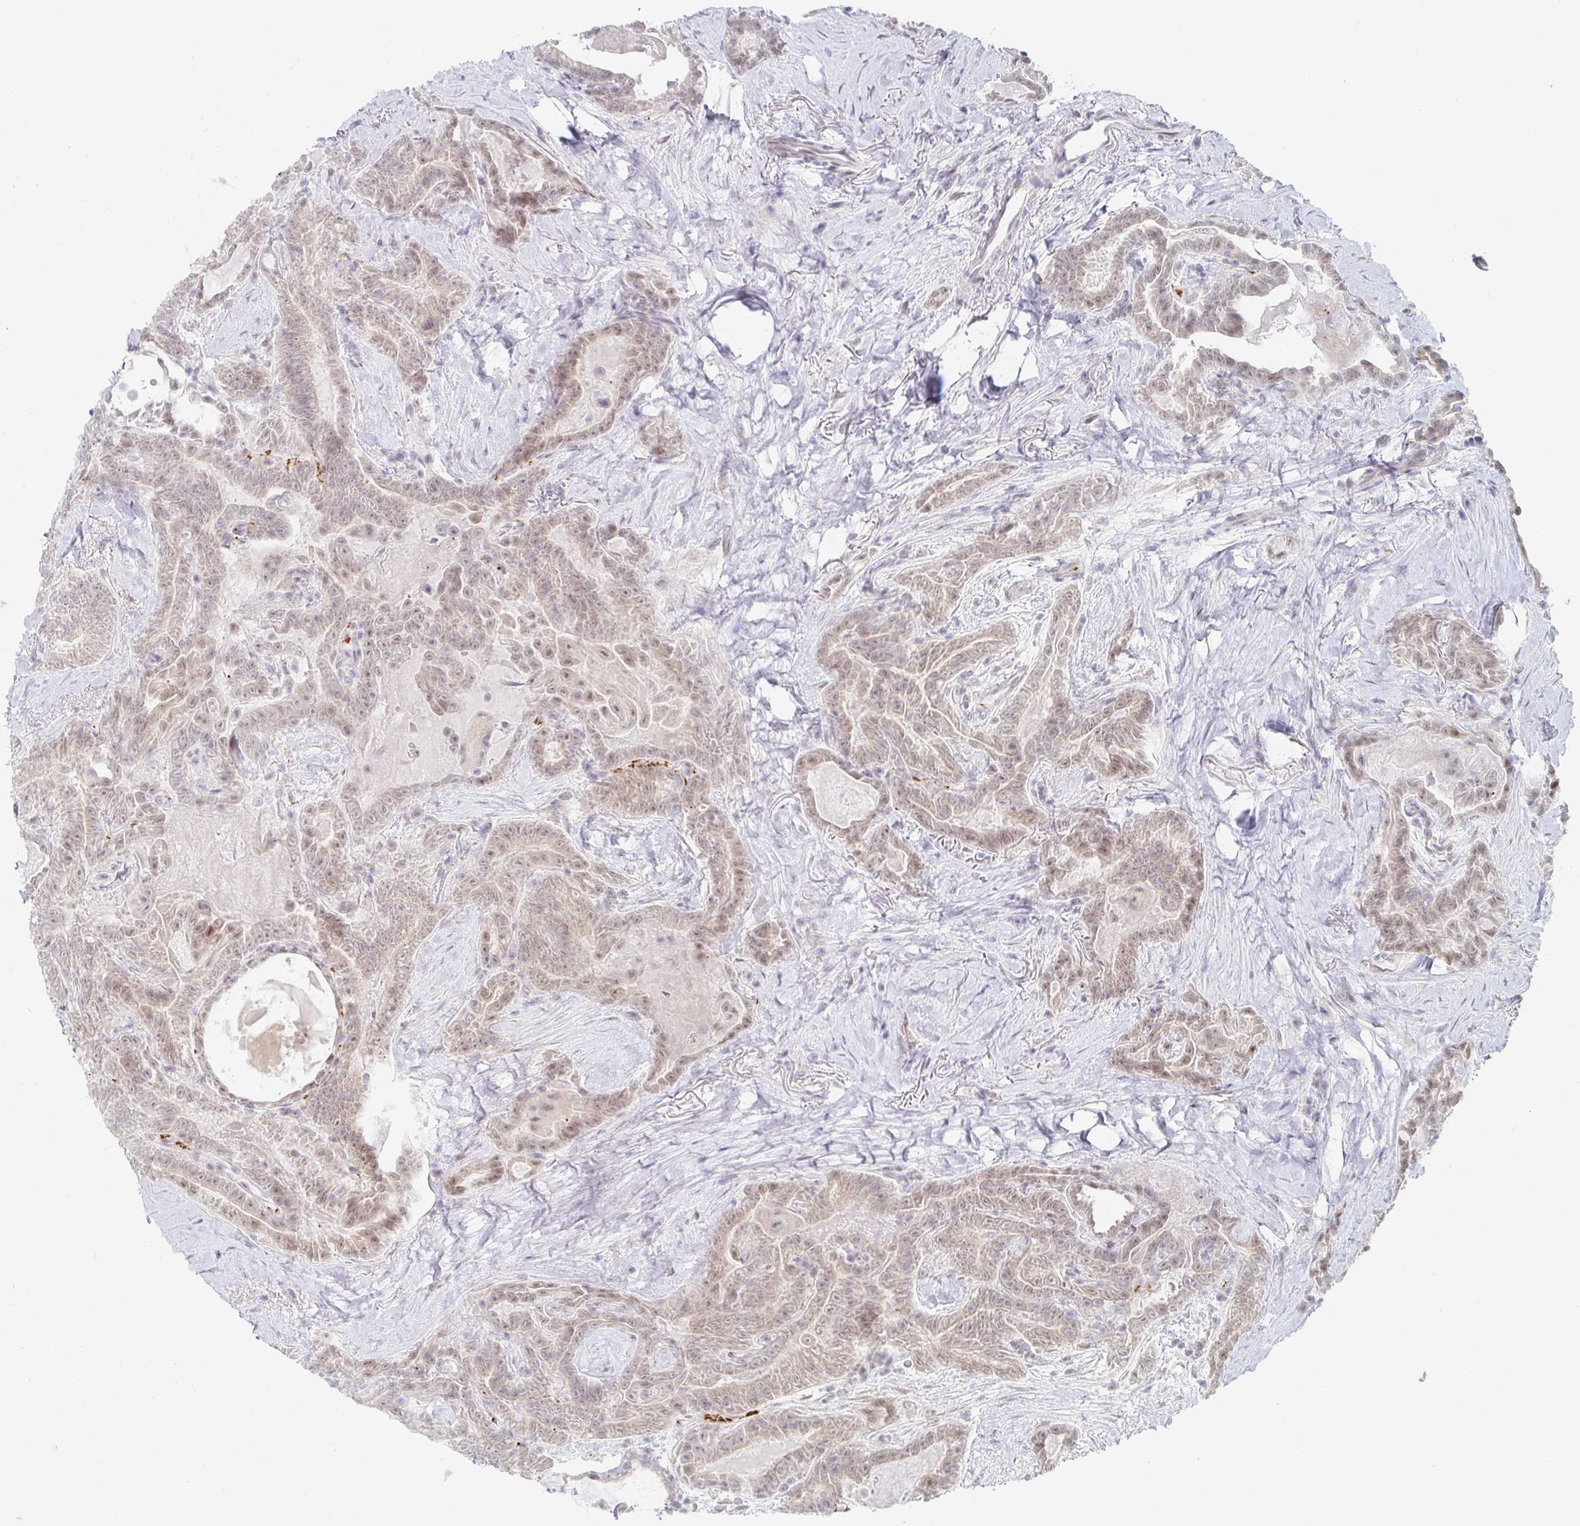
{"staining": {"intensity": "weak", "quantity": ">75%", "location": "cytoplasmic/membranous,nuclear"}, "tissue": "thyroid cancer", "cell_type": "Tumor cells", "image_type": "cancer", "snomed": [{"axis": "morphology", "description": "Papillary adenocarcinoma, NOS"}, {"axis": "topography", "description": "Thyroid gland"}], "caption": "A brown stain labels weak cytoplasmic/membranous and nuclear positivity of a protein in thyroid cancer (papillary adenocarcinoma) tumor cells.", "gene": "CHD2", "patient": {"sex": "female", "age": 61}}